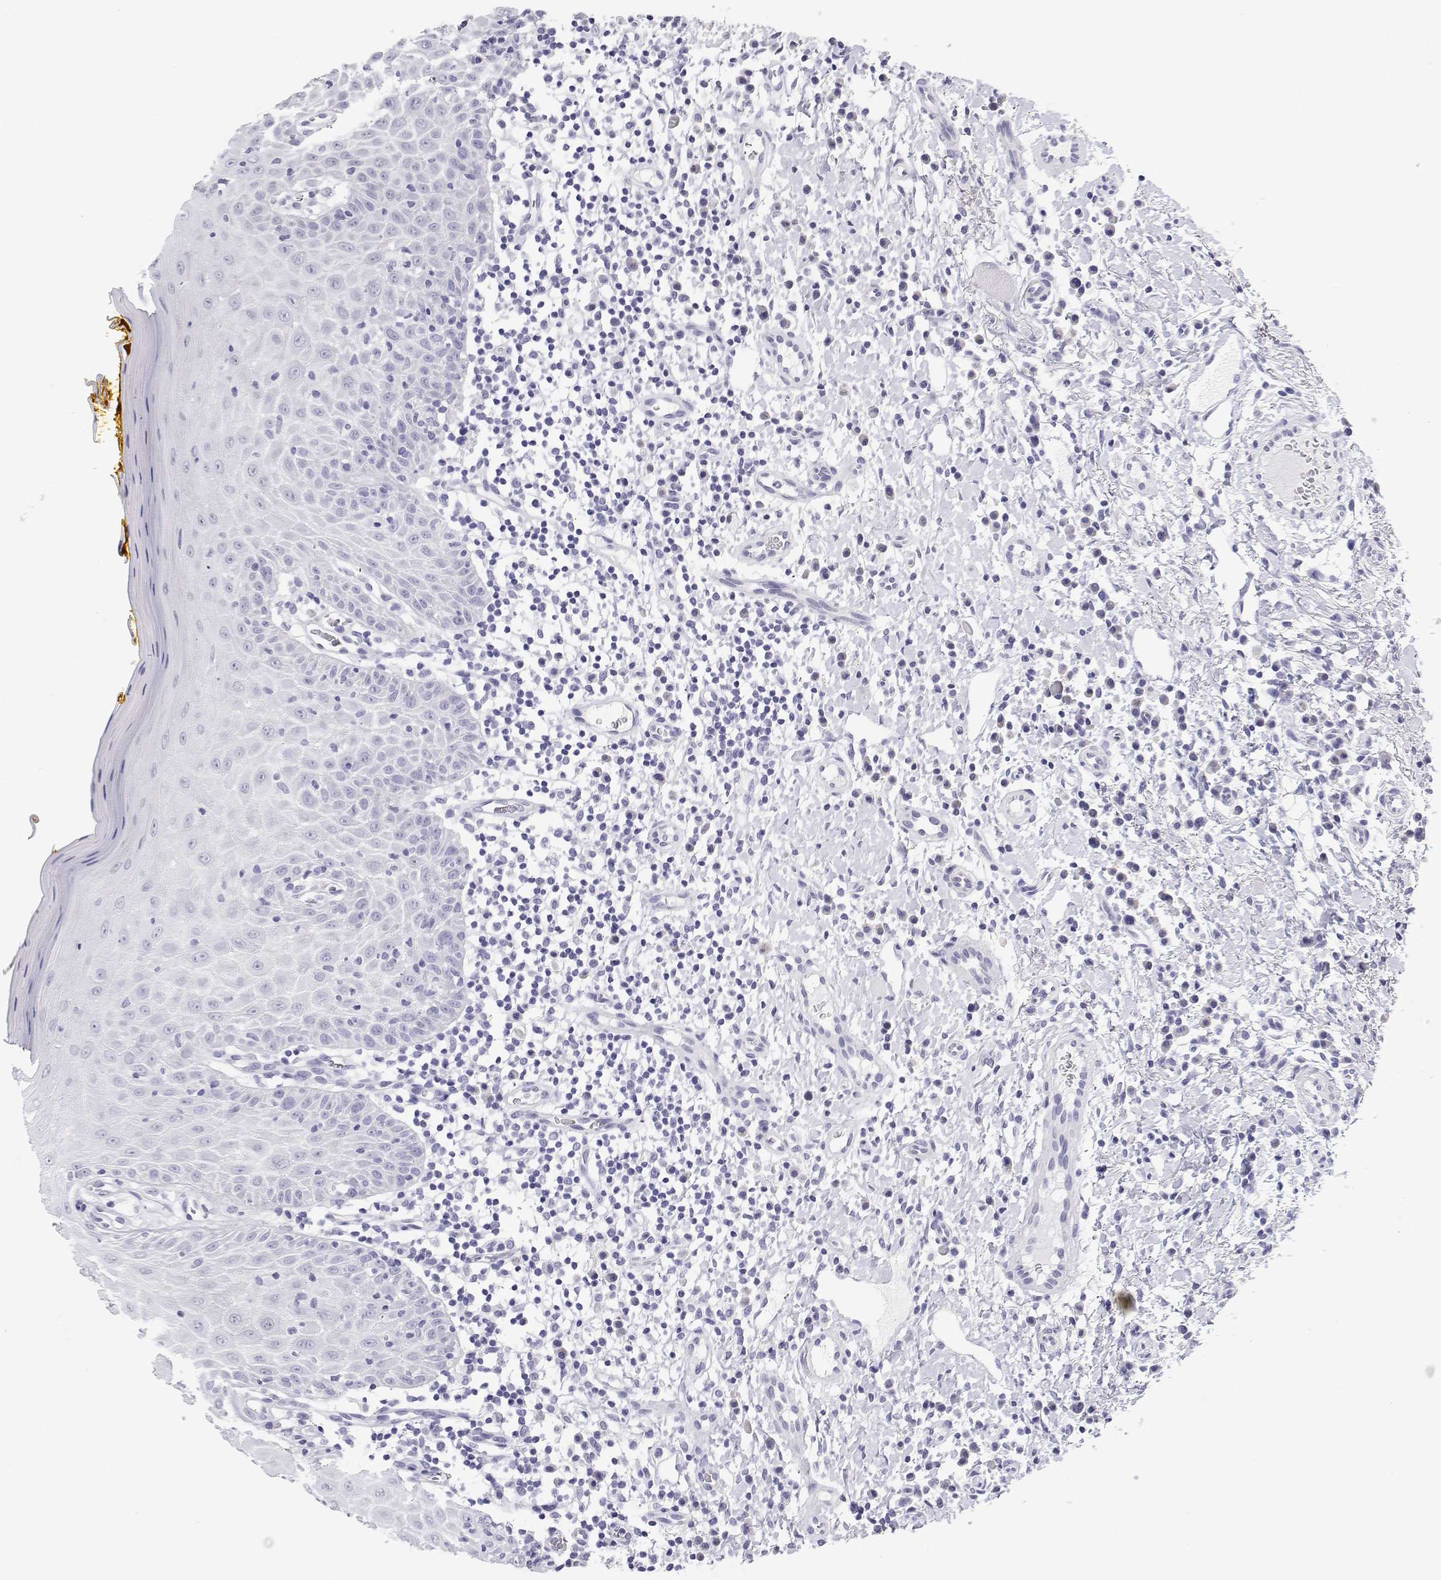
{"staining": {"intensity": "negative", "quantity": "none", "location": "none"}, "tissue": "oral mucosa", "cell_type": "Squamous epithelial cells", "image_type": "normal", "snomed": [{"axis": "morphology", "description": "Normal tissue, NOS"}, {"axis": "topography", "description": "Oral tissue"}, {"axis": "topography", "description": "Tounge, NOS"}], "caption": "An IHC micrograph of unremarkable oral mucosa is shown. There is no staining in squamous epithelial cells of oral mucosa.", "gene": "BHMT", "patient": {"sex": "female", "age": 58}}